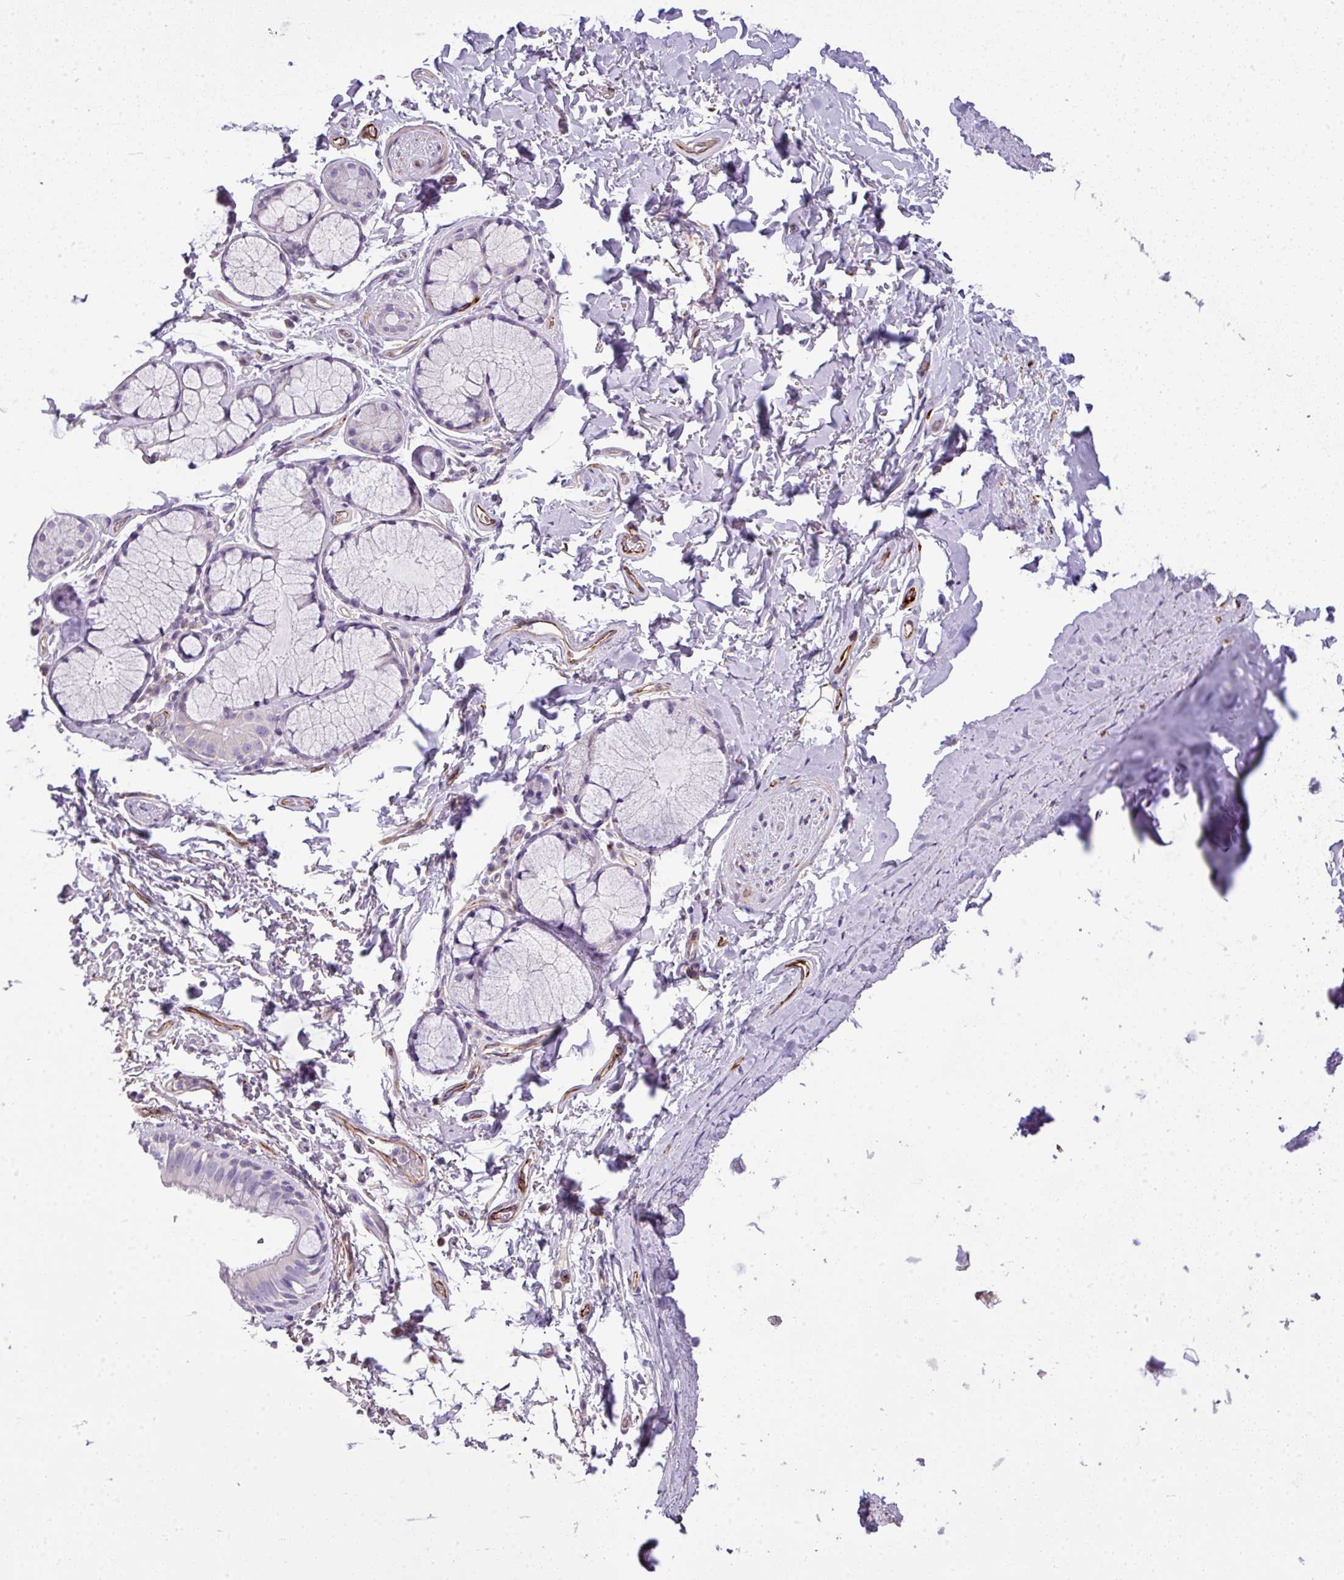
{"staining": {"intensity": "negative", "quantity": "none", "location": "none"}, "tissue": "bronchus", "cell_type": "Respiratory epithelial cells", "image_type": "normal", "snomed": [{"axis": "morphology", "description": "Normal tissue, NOS"}, {"axis": "topography", "description": "Bronchus"}], "caption": "High power microscopy micrograph of an IHC histopathology image of unremarkable bronchus, revealing no significant positivity in respiratory epithelial cells. Nuclei are stained in blue.", "gene": "ENSG00000273748", "patient": {"sex": "male", "age": 70}}